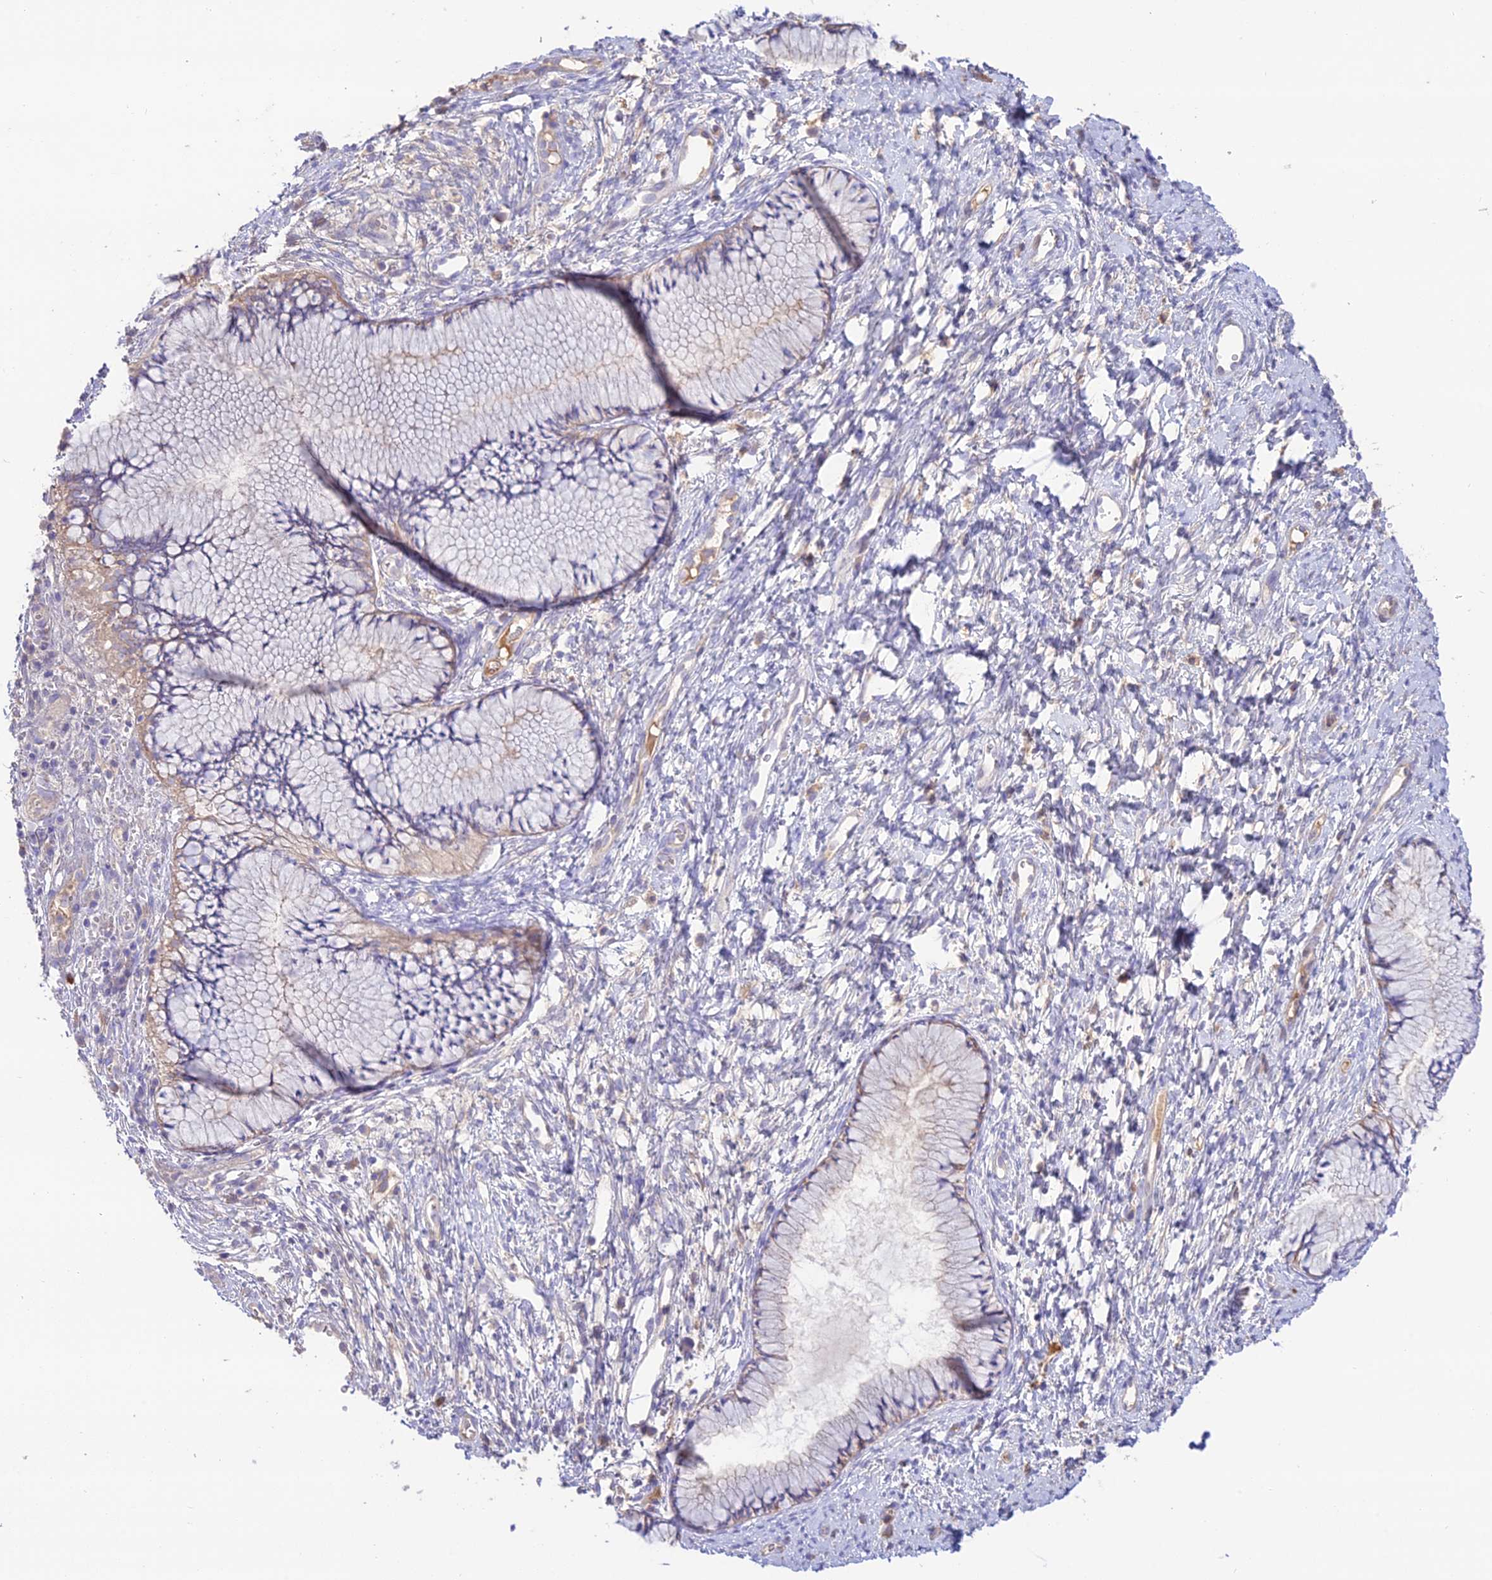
{"staining": {"intensity": "weak", "quantity": "<25%", "location": "cytoplasmic/membranous"}, "tissue": "cervix", "cell_type": "Glandular cells", "image_type": "normal", "snomed": [{"axis": "morphology", "description": "Normal tissue, NOS"}, {"axis": "topography", "description": "Cervix"}], "caption": "IHC of unremarkable cervix displays no expression in glandular cells.", "gene": "NLRP9", "patient": {"sex": "female", "age": 42}}